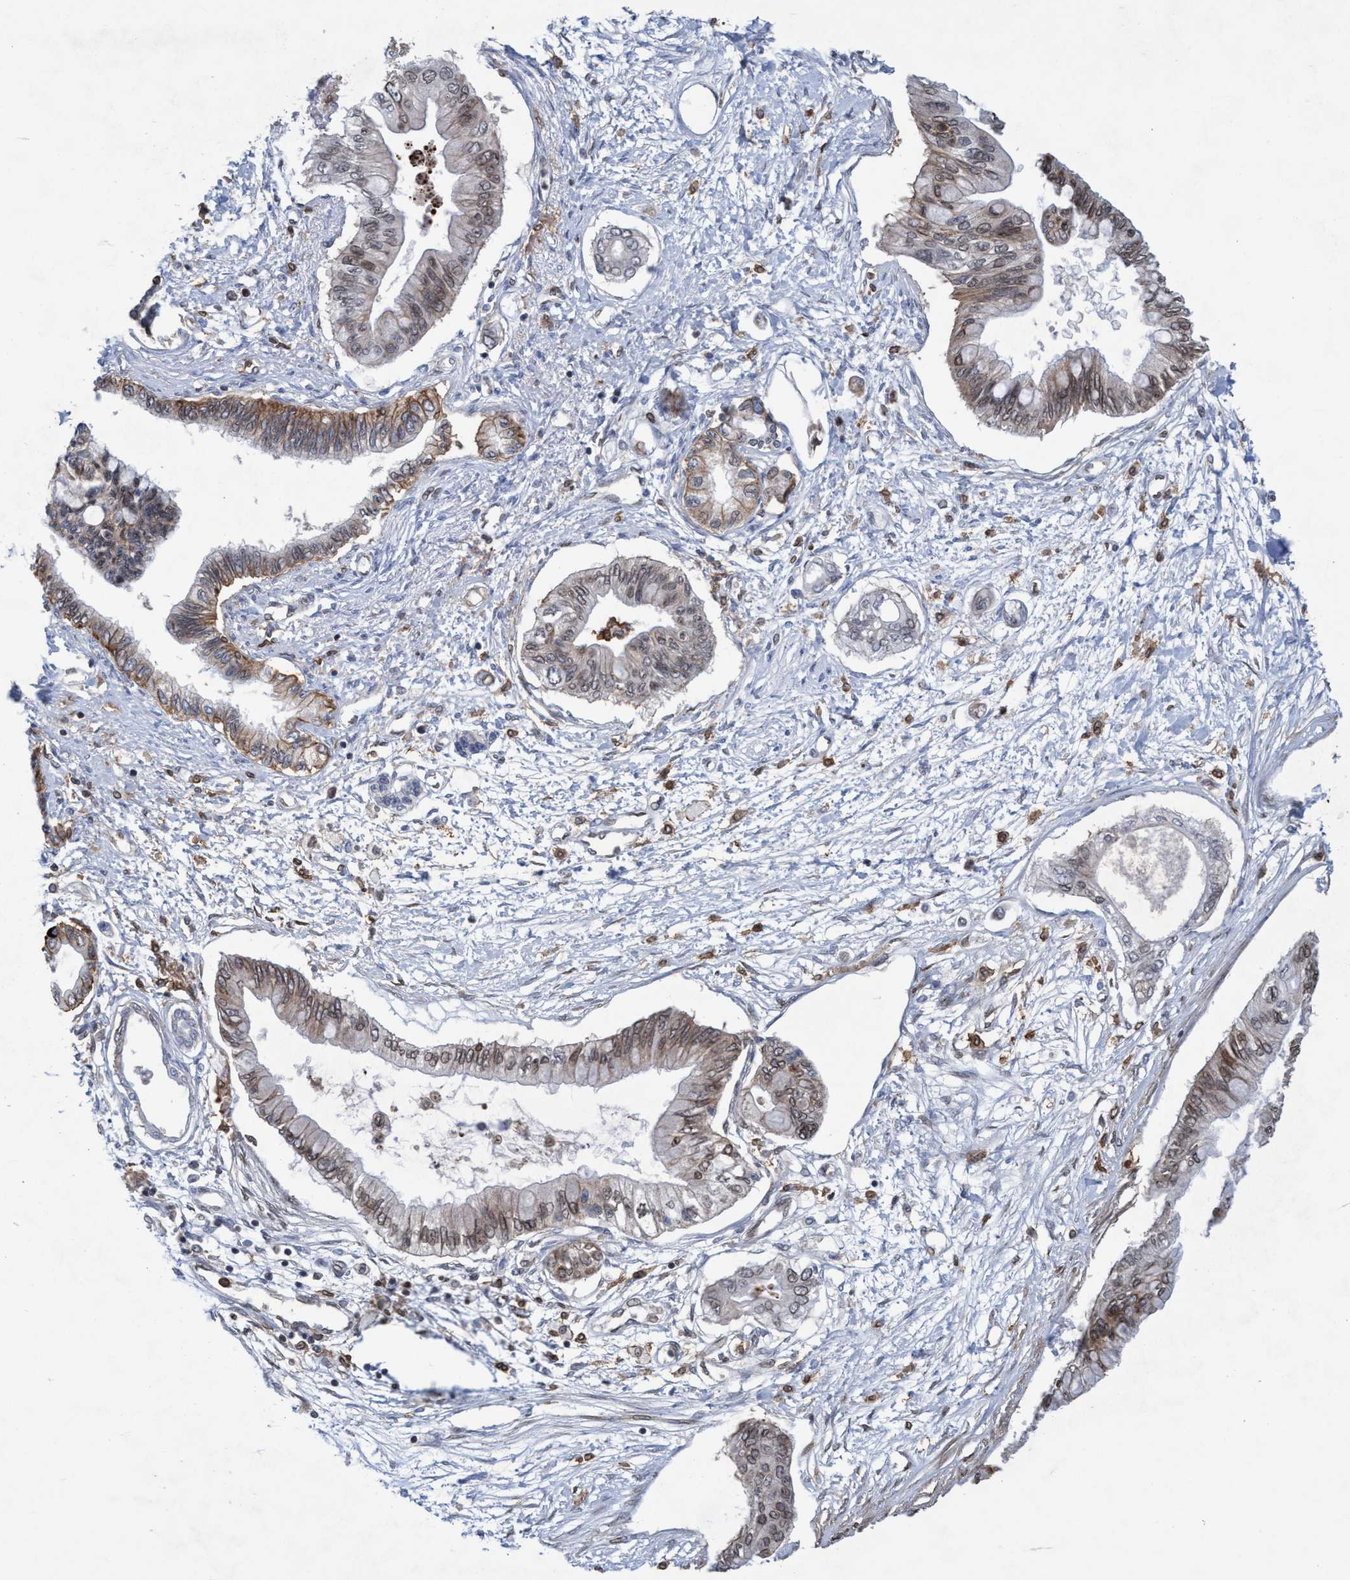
{"staining": {"intensity": "weak", "quantity": "25%-75%", "location": "cytoplasmic/membranous,nuclear"}, "tissue": "pancreatic cancer", "cell_type": "Tumor cells", "image_type": "cancer", "snomed": [{"axis": "morphology", "description": "Adenocarcinoma, NOS"}, {"axis": "topography", "description": "Pancreas"}], "caption": "Pancreatic cancer was stained to show a protein in brown. There is low levels of weak cytoplasmic/membranous and nuclear positivity in about 25%-75% of tumor cells. Using DAB (brown) and hematoxylin (blue) stains, captured at high magnification using brightfield microscopy.", "gene": "SLC16A3", "patient": {"sex": "female", "age": 77}}